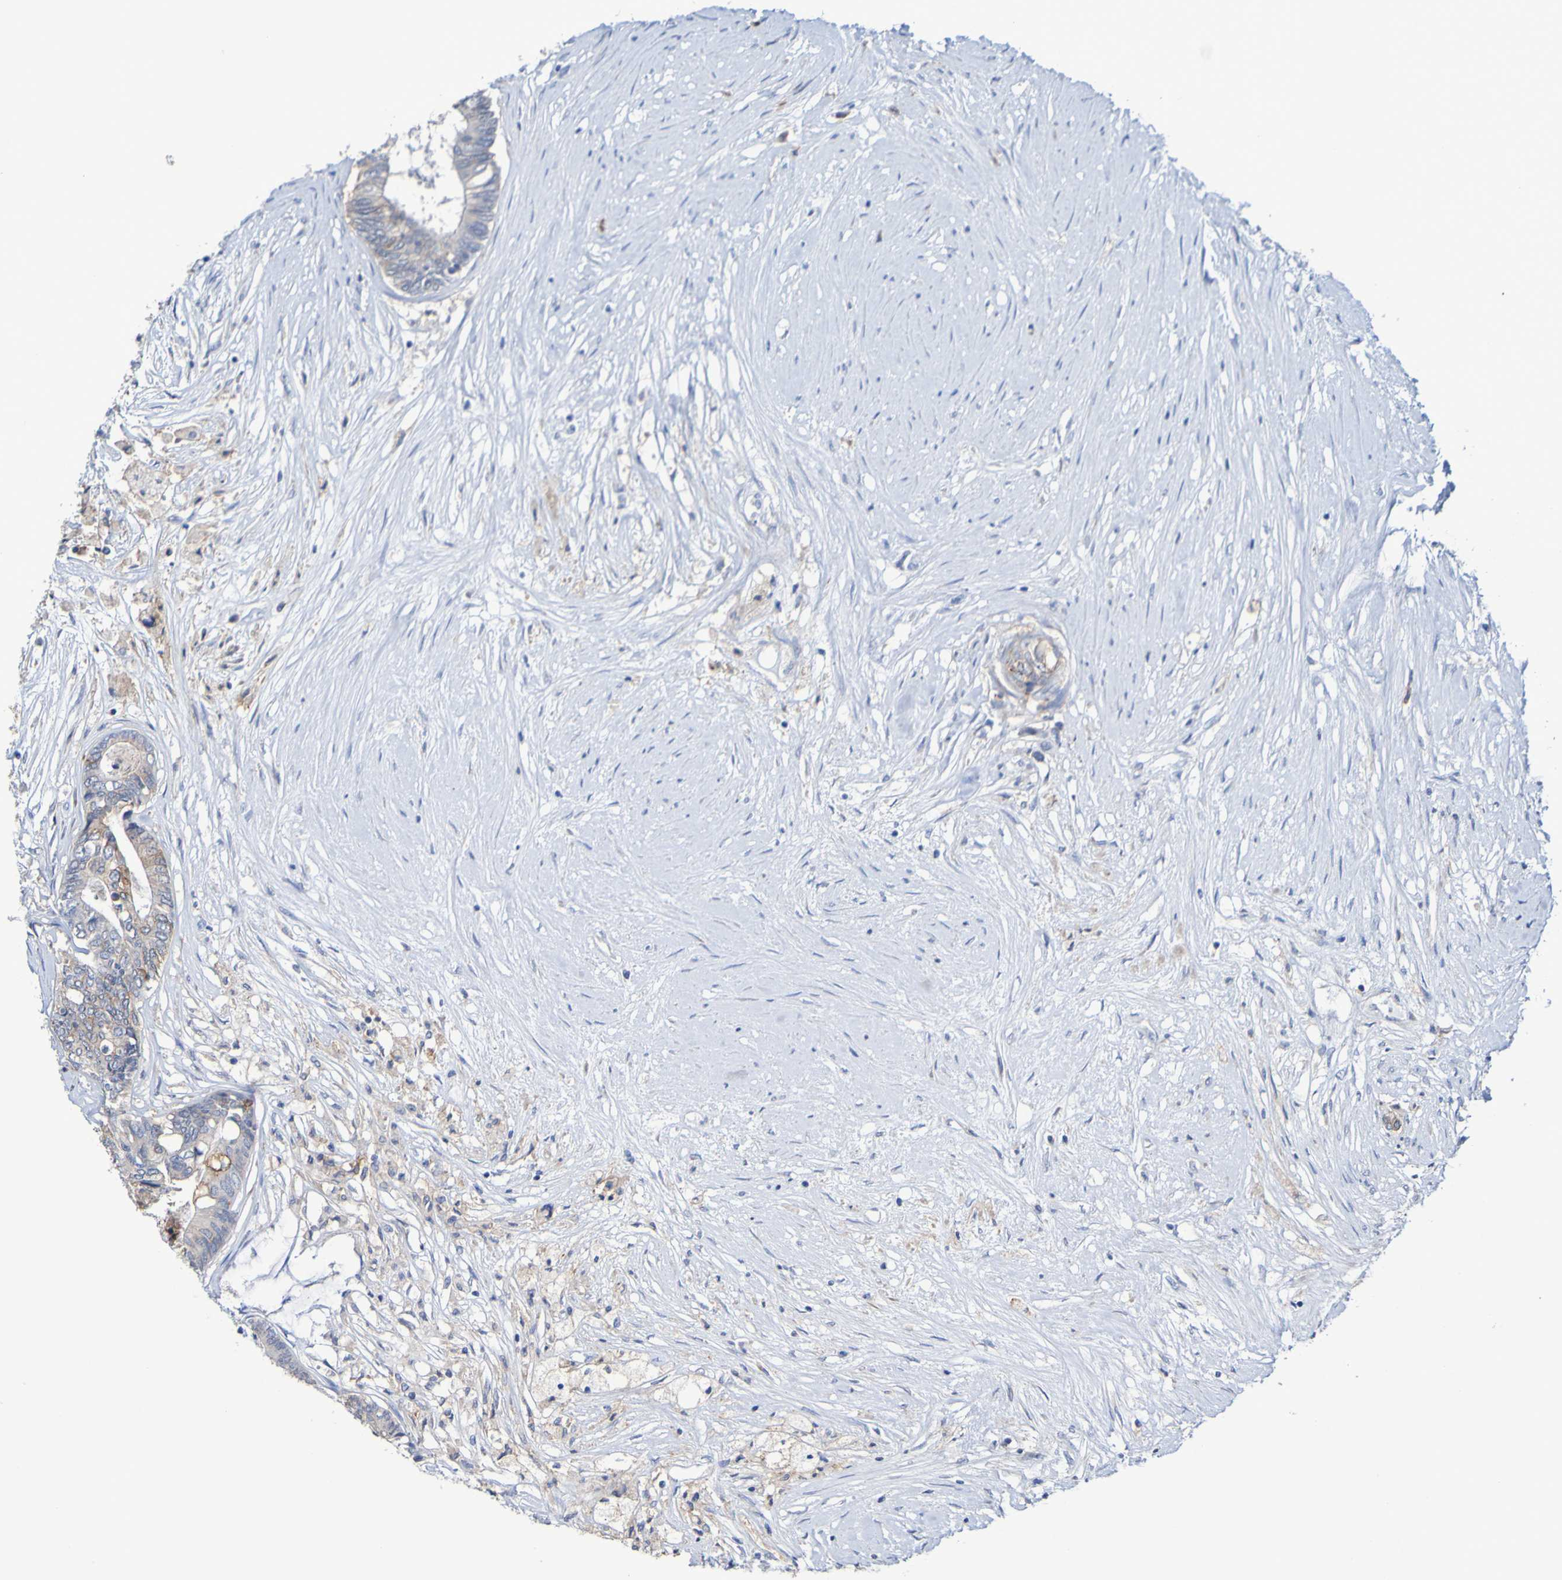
{"staining": {"intensity": "moderate", "quantity": "<25%", "location": "cytoplasmic/membranous"}, "tissue": "colorectal cancer", "cell_type": "Tumor cells", "image_type": "cancer", "snomed": [{"axis": "morphology", "description": "Adenocarcinoma, NOS"}, {"axis": "topography", "description": "Rectum"}], "caption": "High-magnification brightfield microscopy of colorectal adenocarcinoma stained with DAB (3,3'-diaminobenzidine) (brown) and counterstained with hematoxylin (blue). tumor cells exhibit moderate cytoplasmic/membranous staining is present in approximately<25% of cells.", "gene": "SLC3A2", "patient": {"sex": "male", "age": 63}}